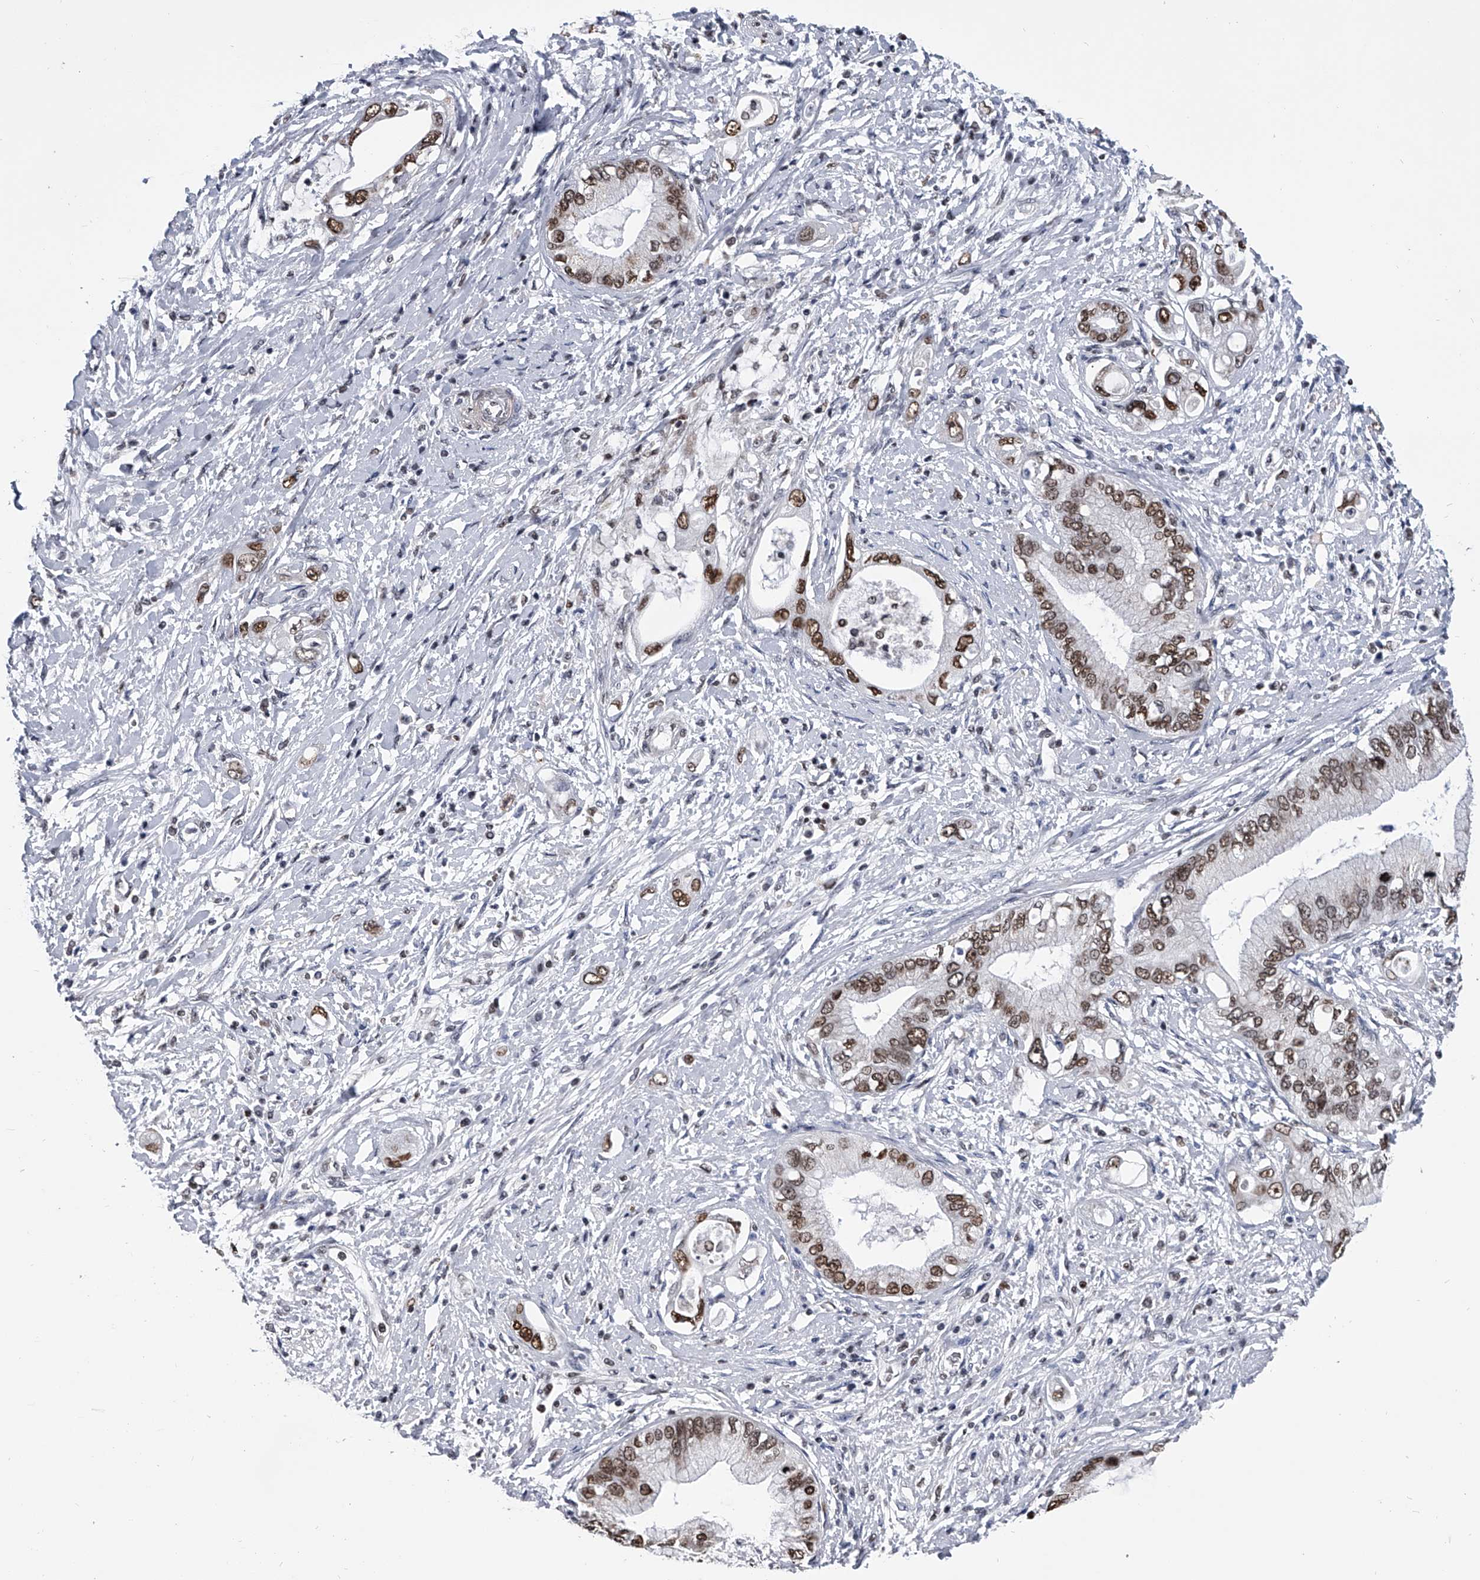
{"staining": {"intensity": "moderate", "quantity": ">75%", "location": "nuclear"}, "tissue": "pancreatic cancer", "cell_type": "Tumor cells", "image_type": "cancer", "snomed": [{"axis": "morphology", "description": "Inflammation, NOS"}, {"axis": "morphology", "description": "Adenocarcinoma, NOS"}, {"axis": "topography", "description": "Pancreas"}], "caption": "Immunohistochemistry (DAB) staining of human pancreatic adenocarcinoma exhibits moderate nuclear protein positivity in approximately >75% of tumor cells.", "gene": "SIM2", "patient": {"sex": "female", "age": 56}}